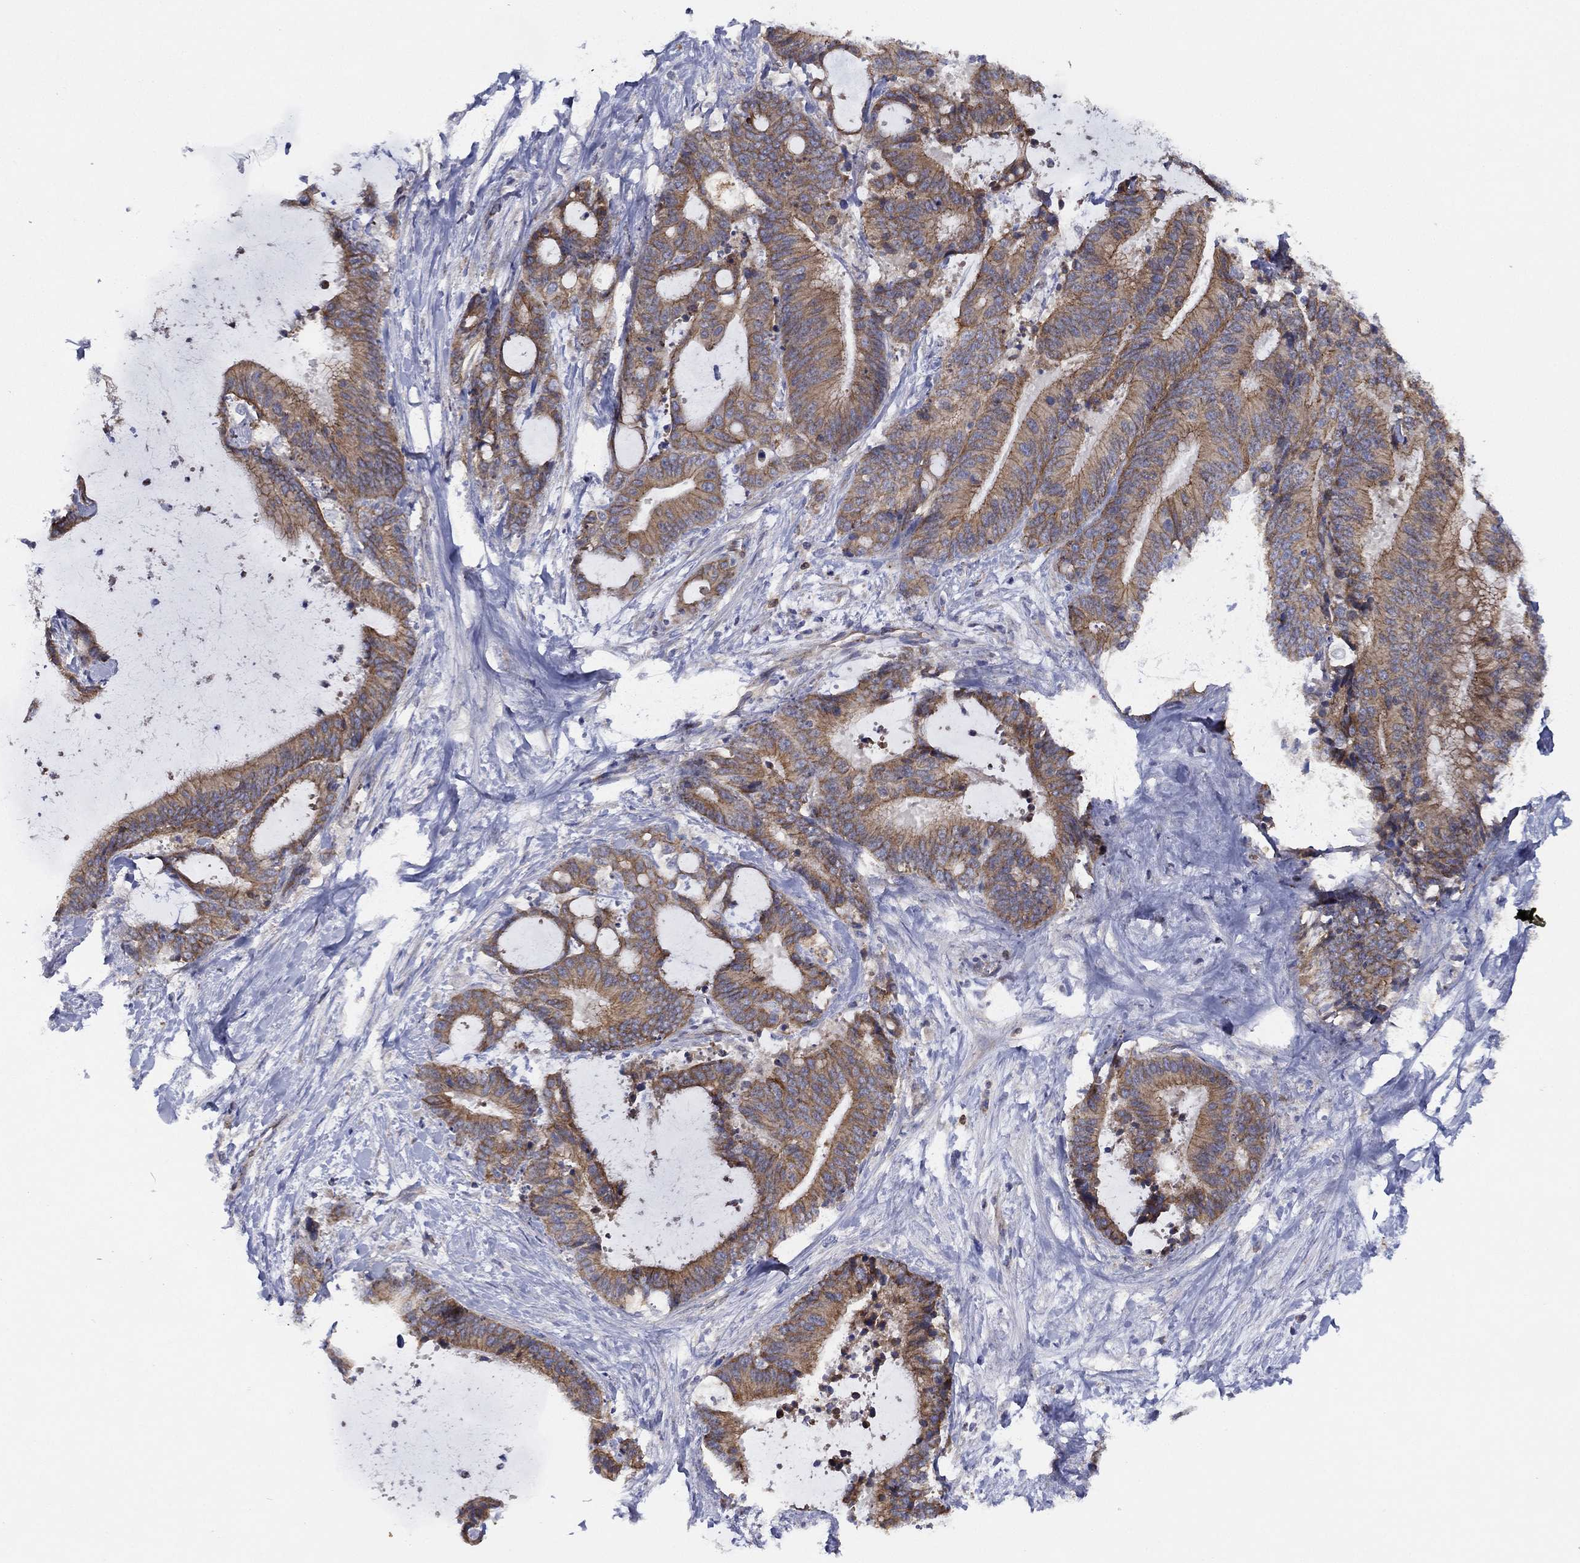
{"staining": {"intensity": "moderate", "quantity": "25%-75%", "location": "cytoplasmic/membranous"}, "tissue": "liver cancer", "cell_type": "Tumor cells", "image_type": "cancer", "snomed": [{"axis": "morphology", "description": "Cholangiocarcinoma"}, {"axis": "topography", "description": "Liver"}], "caption": "IHC image of human liver cholangiocarcinoma stained for a protein (brown), which displays medium levels of moderate cytoplasmic/membranous positivity in approximately 25%-75% of tumor cells.", "gene": "ZNF223", "patient": {"sex": "female", "age": 73}}